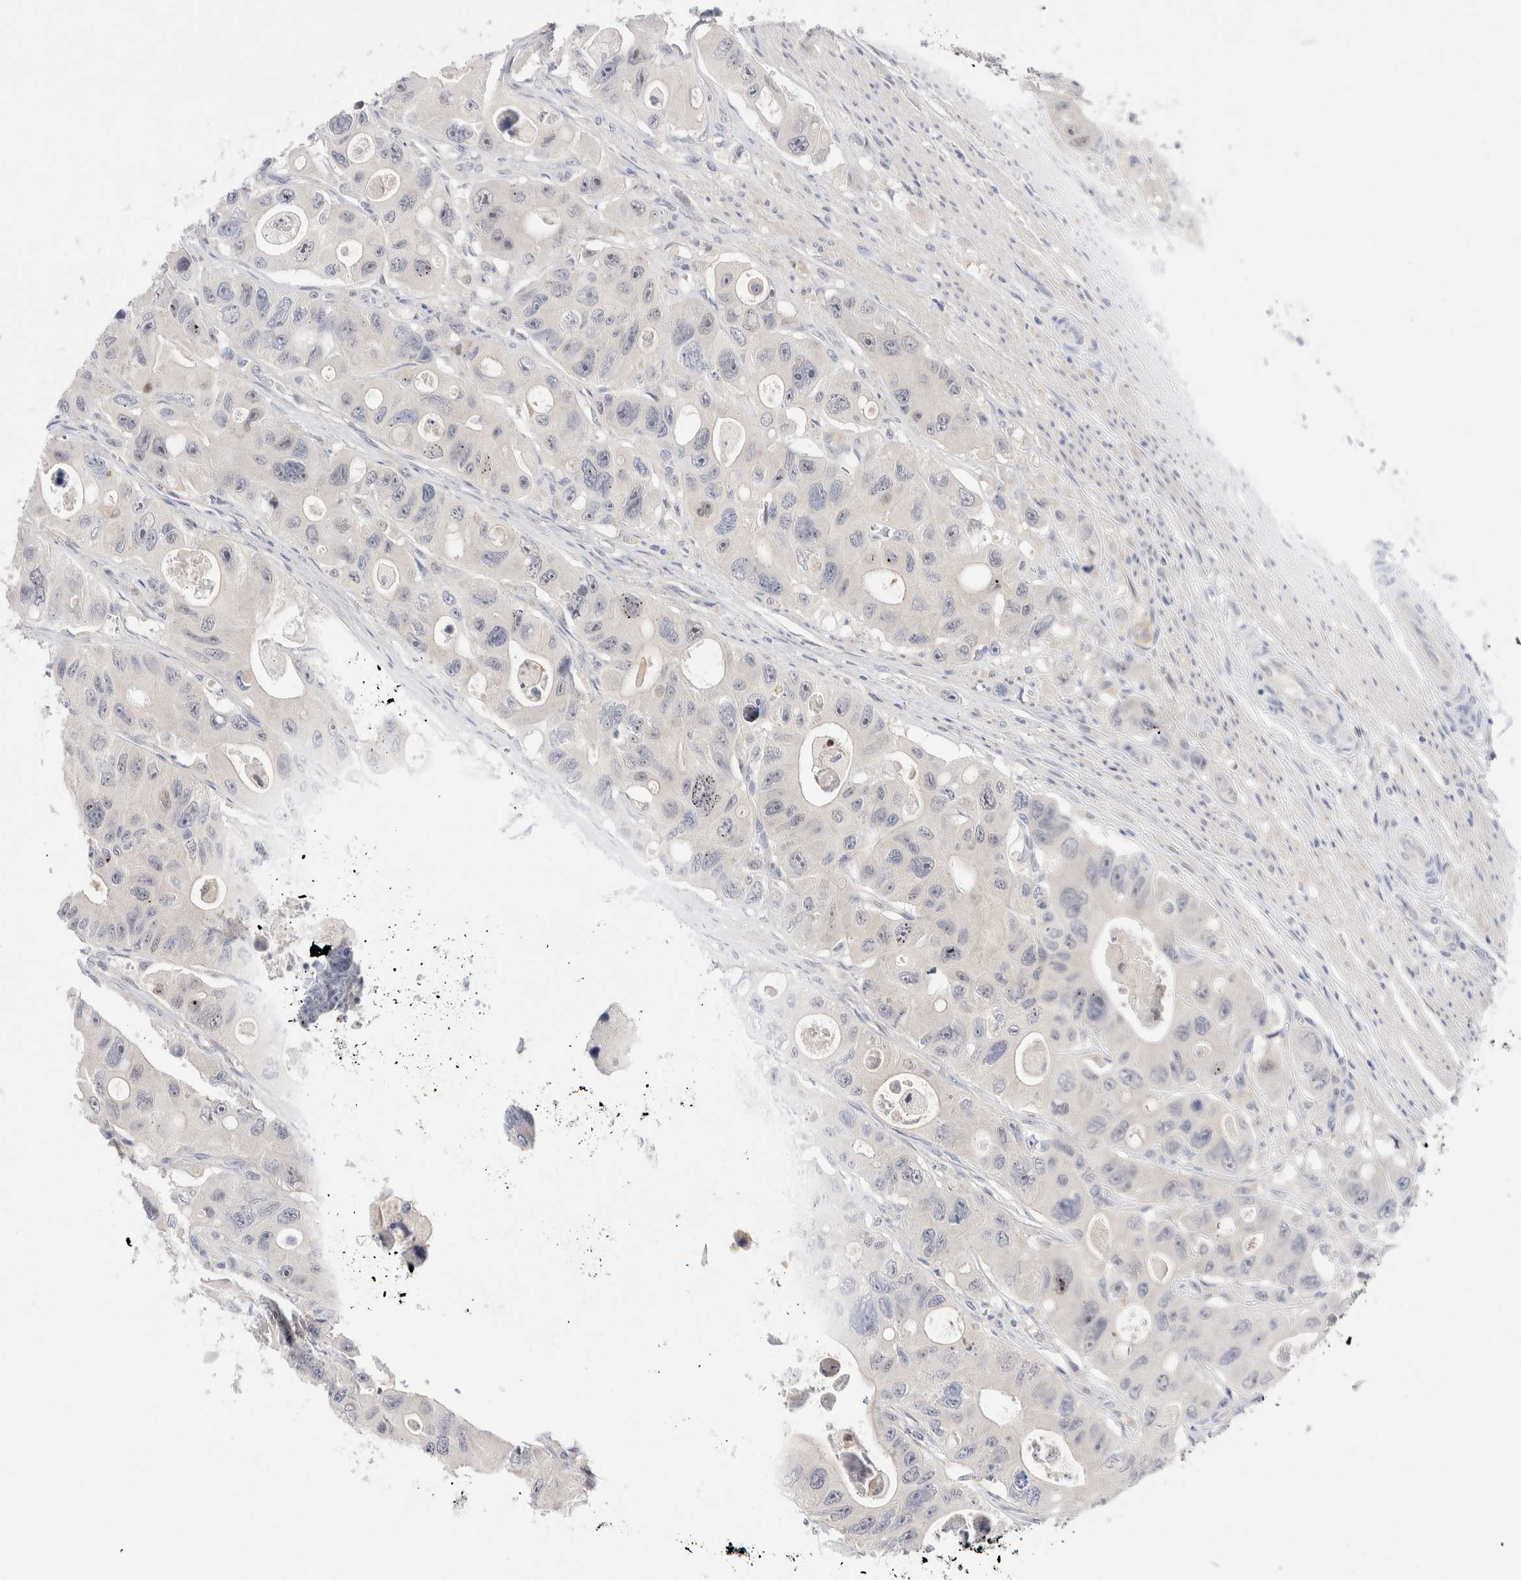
{"staining": {"intensity": "weak", "quantity": "<25%", "location": "nuclear"}, "tissue": "colorectal cancer", "cell_type": "Tumor cells", "image_type": "cancer", "snomed": [{"axis": "morphology", "description": "Adenocarcinoma, NOS"}, {"axis": "topography", "description": "Colon"}], "caption": "DAB immunohistochemical staining of colorectal adenocarcinoma reveals no significant expression in tumor cells.", "gene": "DNAJB6", "patient": {"sex": "female", "age": 46}}